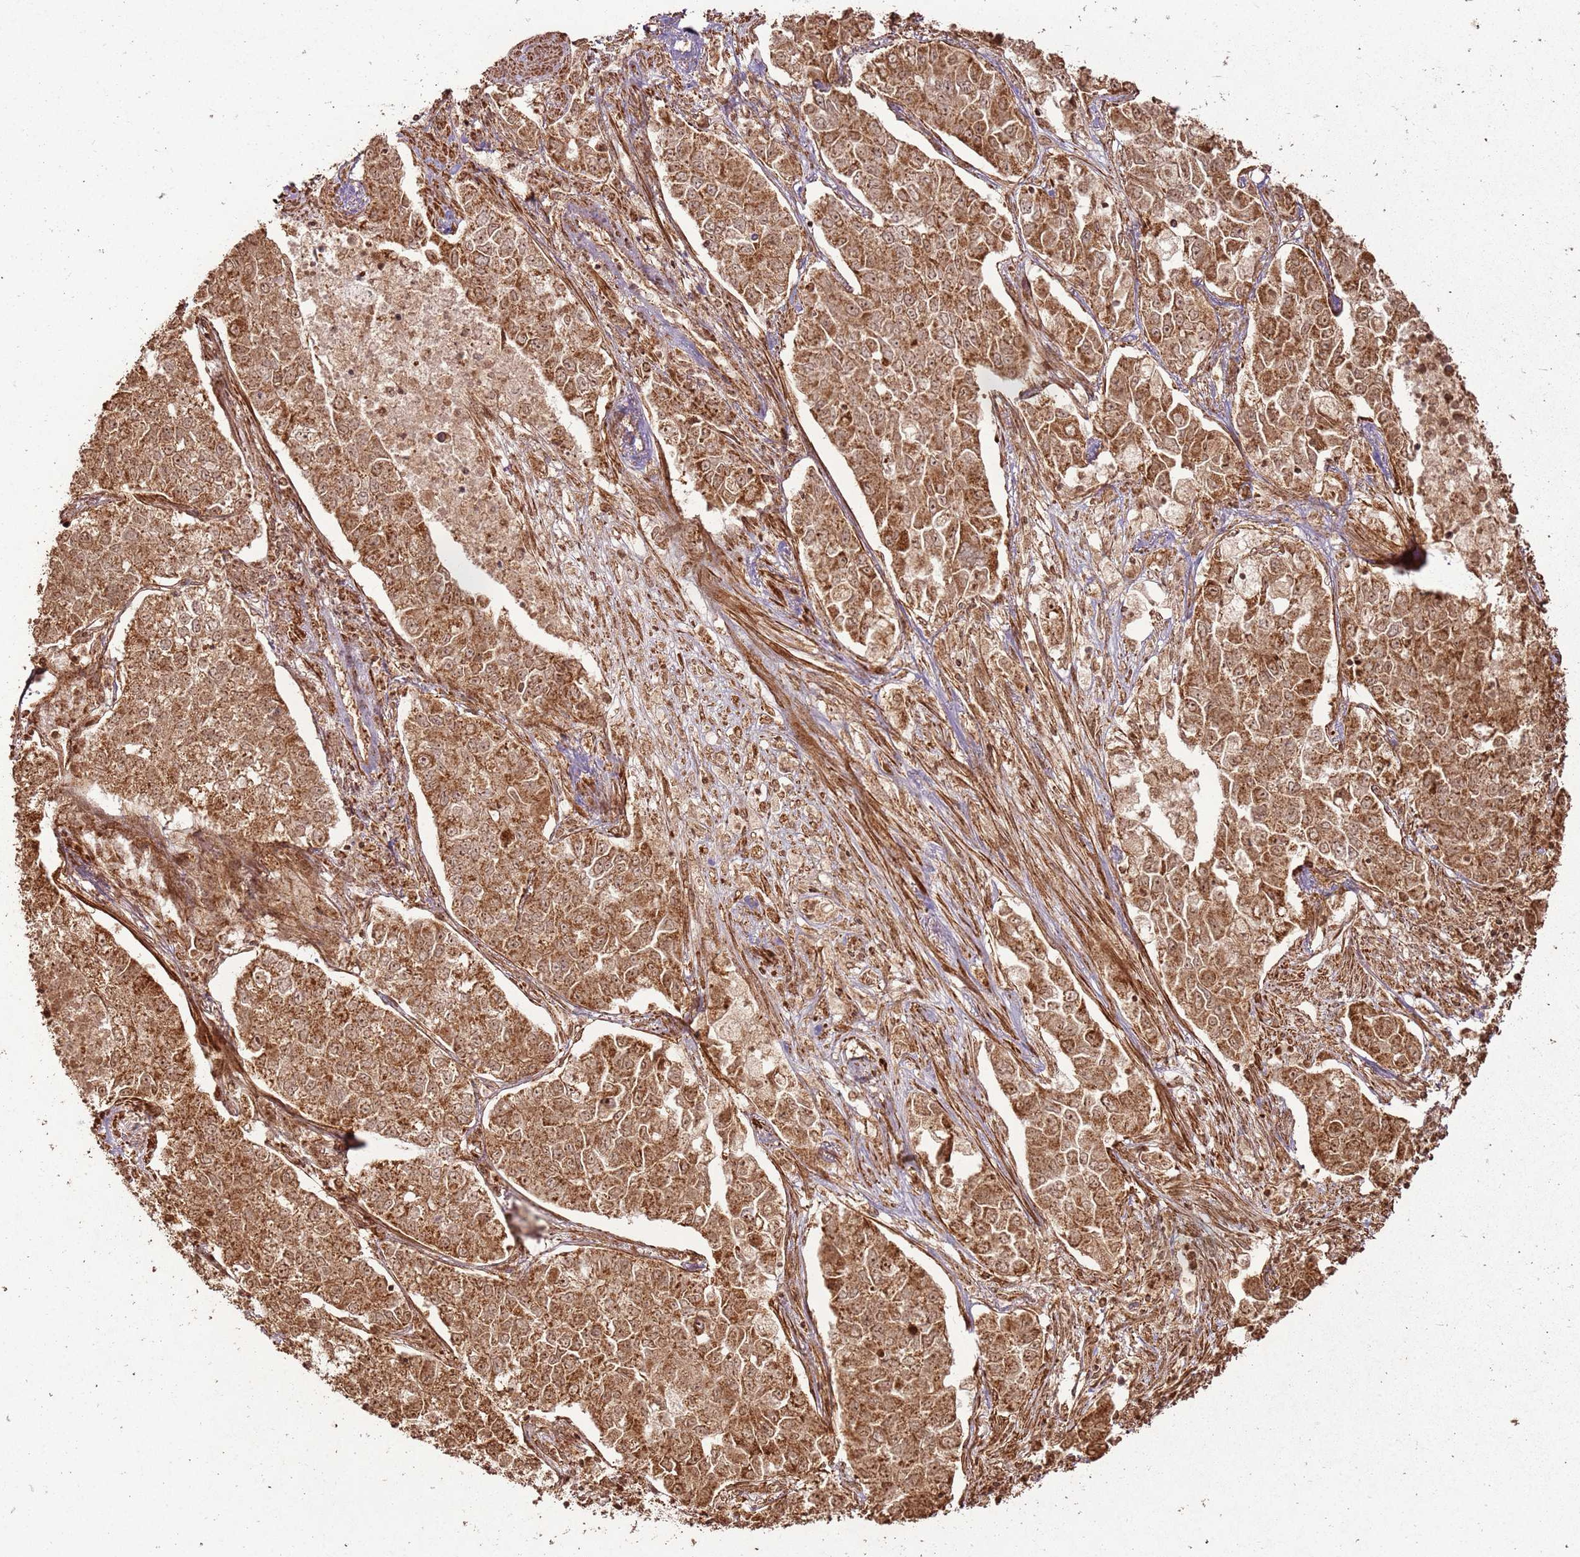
{"staining": {"intensity": "moderate", "quantity": ">75%", "location": "cytoplasmic/membranous"}, "tissue": "lung cancer", "cell_type": "Tumor cells", "image_type": "cancer", "snomed": [{"axis": "morphology", "description": "Adenocarcinoma, NOS"}, {"axis": "topography", "description": "Lung"}], "caption": "Protein expression analysis of adenocarcinoma (lung) demonstrates moderate cytoplasmic/membranous staining in approximately >75% of tumor cells.", "gene": "MRPS6", "patient": {"sex": "male", "age": 49}}